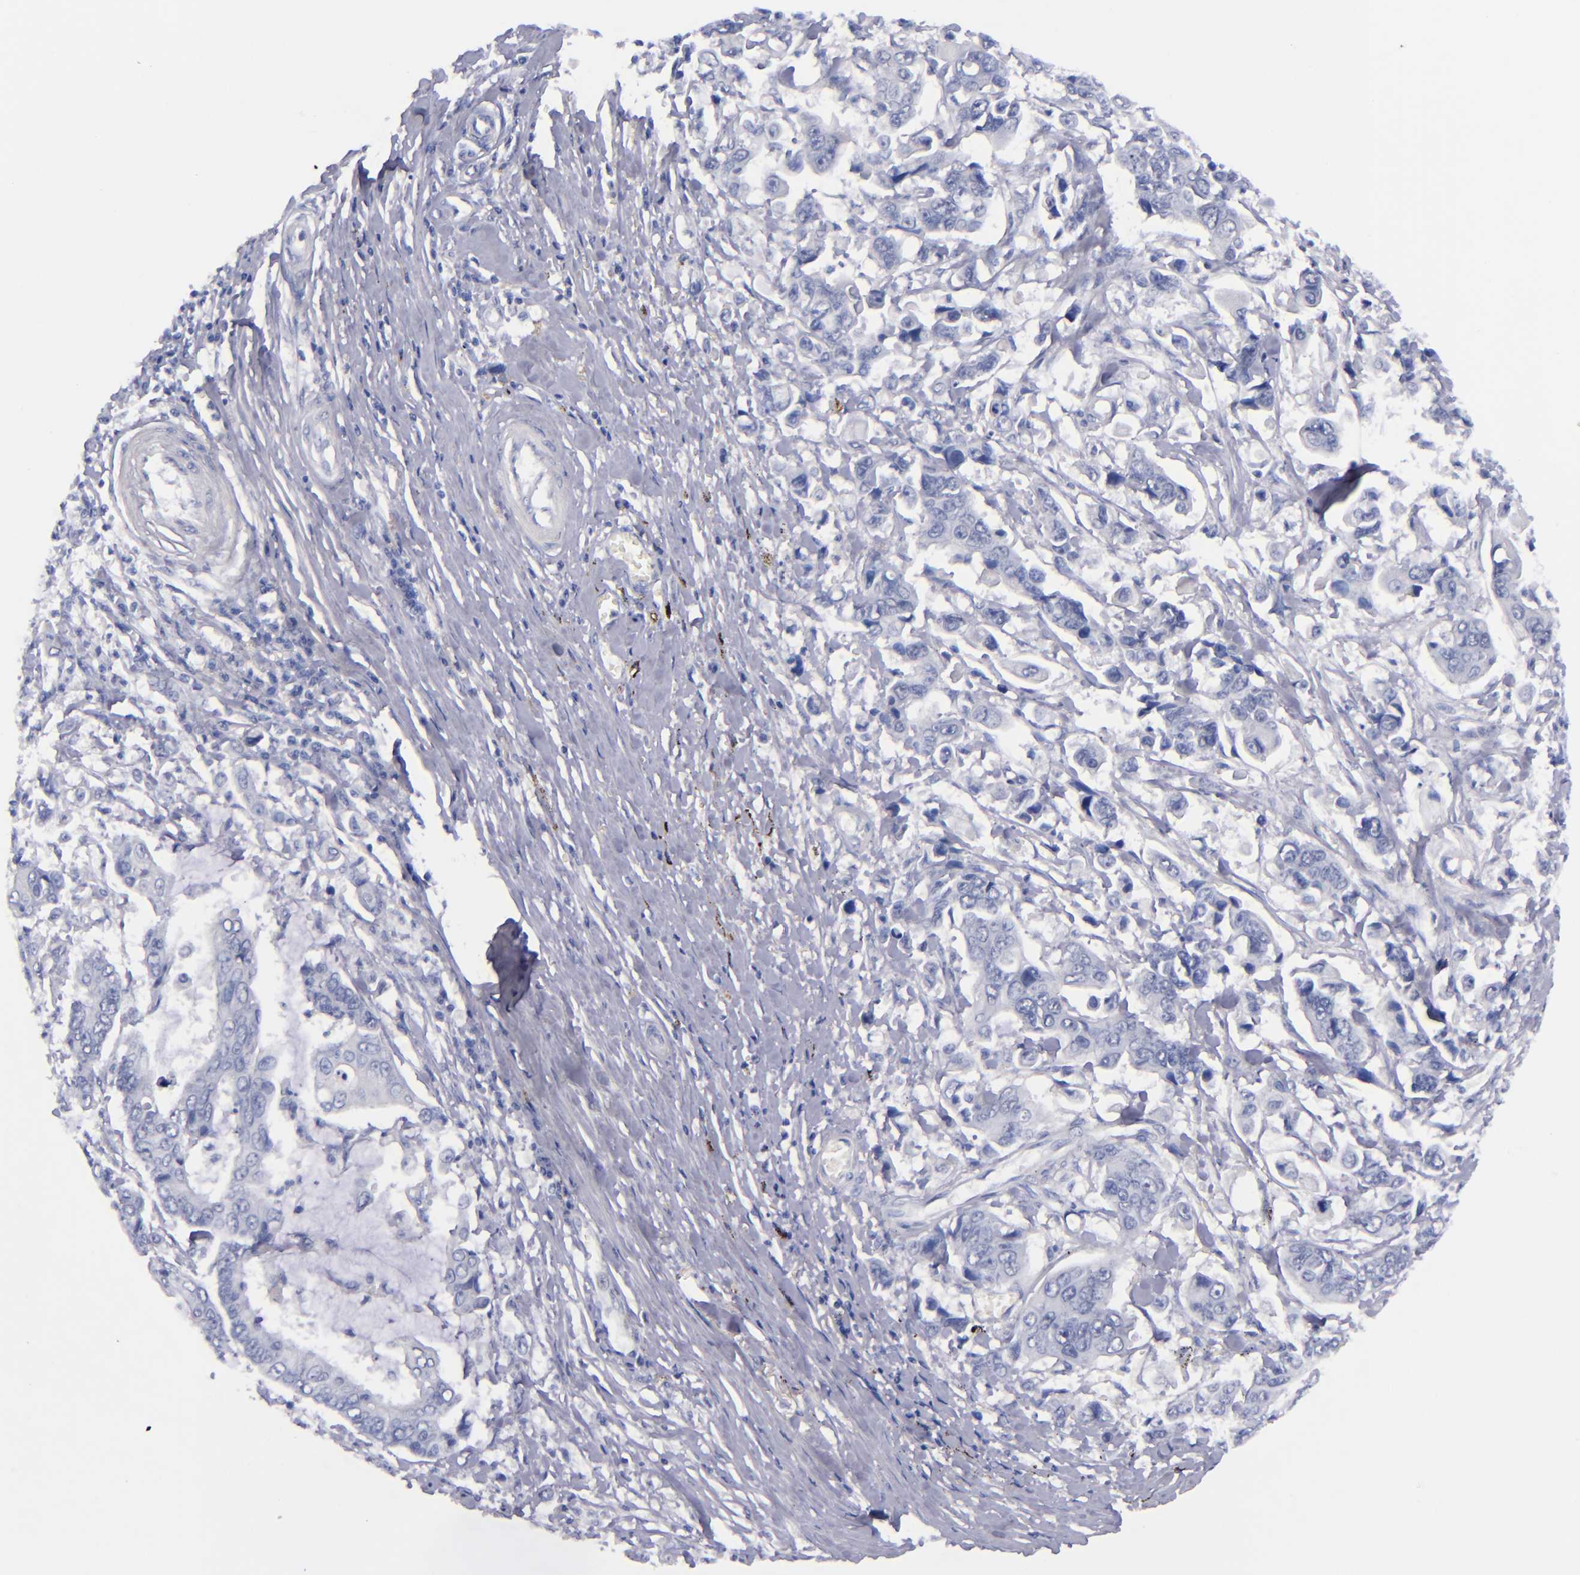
{"staining": {"intensity": "negative", "quantity": "none", "location": "none"}, "tissue": "stomach cancer", "cell_type": "Tumor cells", "image_type": "cancer", "snomed": [{"axis": "morphology", "description": "Adenocarcinoma, NOS"}, {"axis": "topography", "description": "Stomach, upper"}], "caption": "Photomicrograph shows no significant protein staining in tumor cells of stomach cancer.", "gene": "MCM7", "patient": {"sex": "male", "age": 80}}